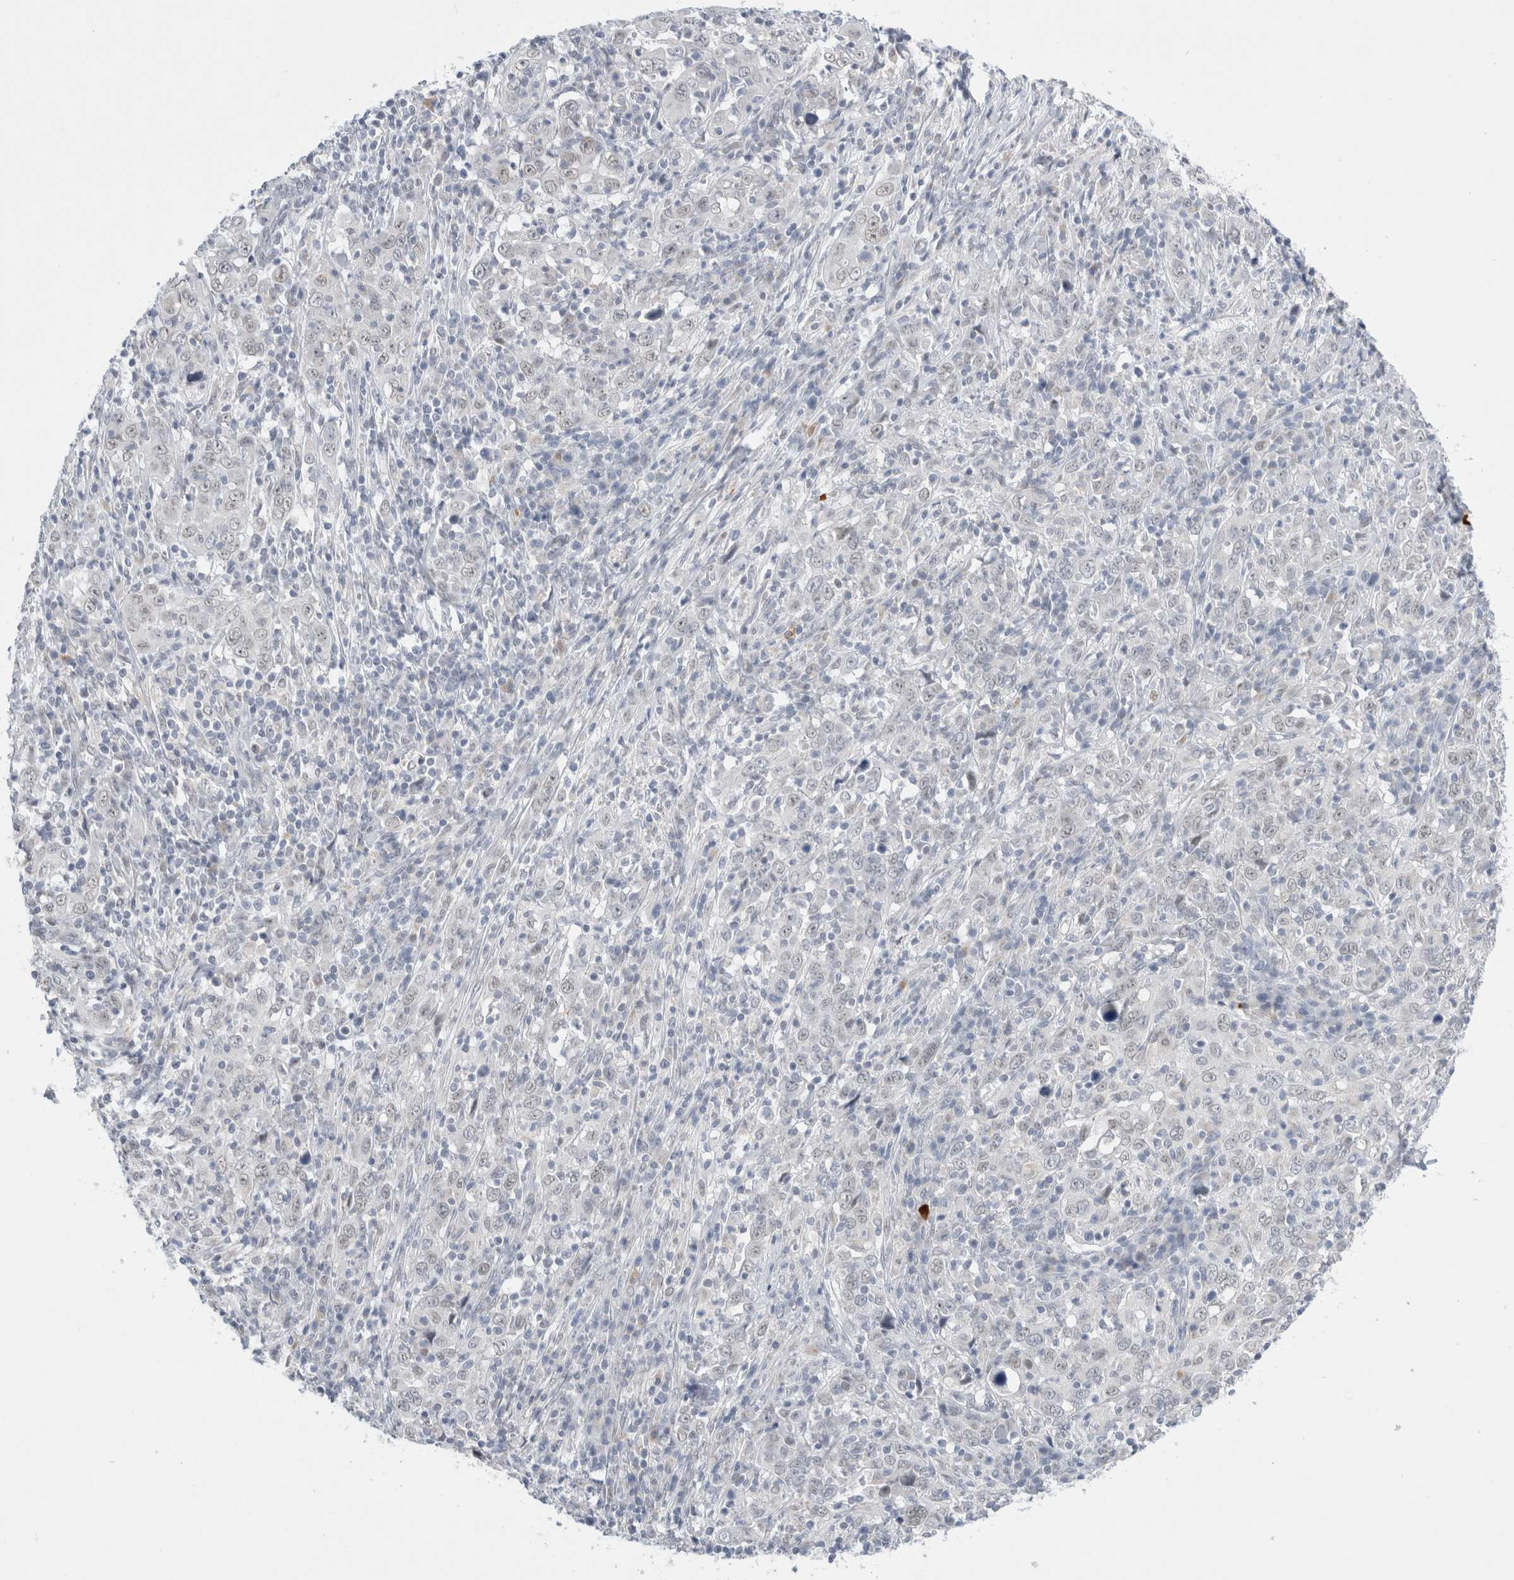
{"staining": {"intensity": "negative", "quantity": "none", "location": "none"}, "tissue": "cervical cancer", "cell_type": "Tumor cells", "image_type": "cancer", "snomed": [{"axis": "morphology", "description": "Squamous cell carcinoma, NOS"}, {"axis": "topography", "description": "Cervix"}], "caption": "High magnification brightfield microscopy of squamous cell carcinoma (cervical) stained with DAB (brown) and counterstained with hematoxylin (blue): tumor cells show no significant expression.", "gene": "SLC22A12", "patient": {"sex": "female", "age": 46}}